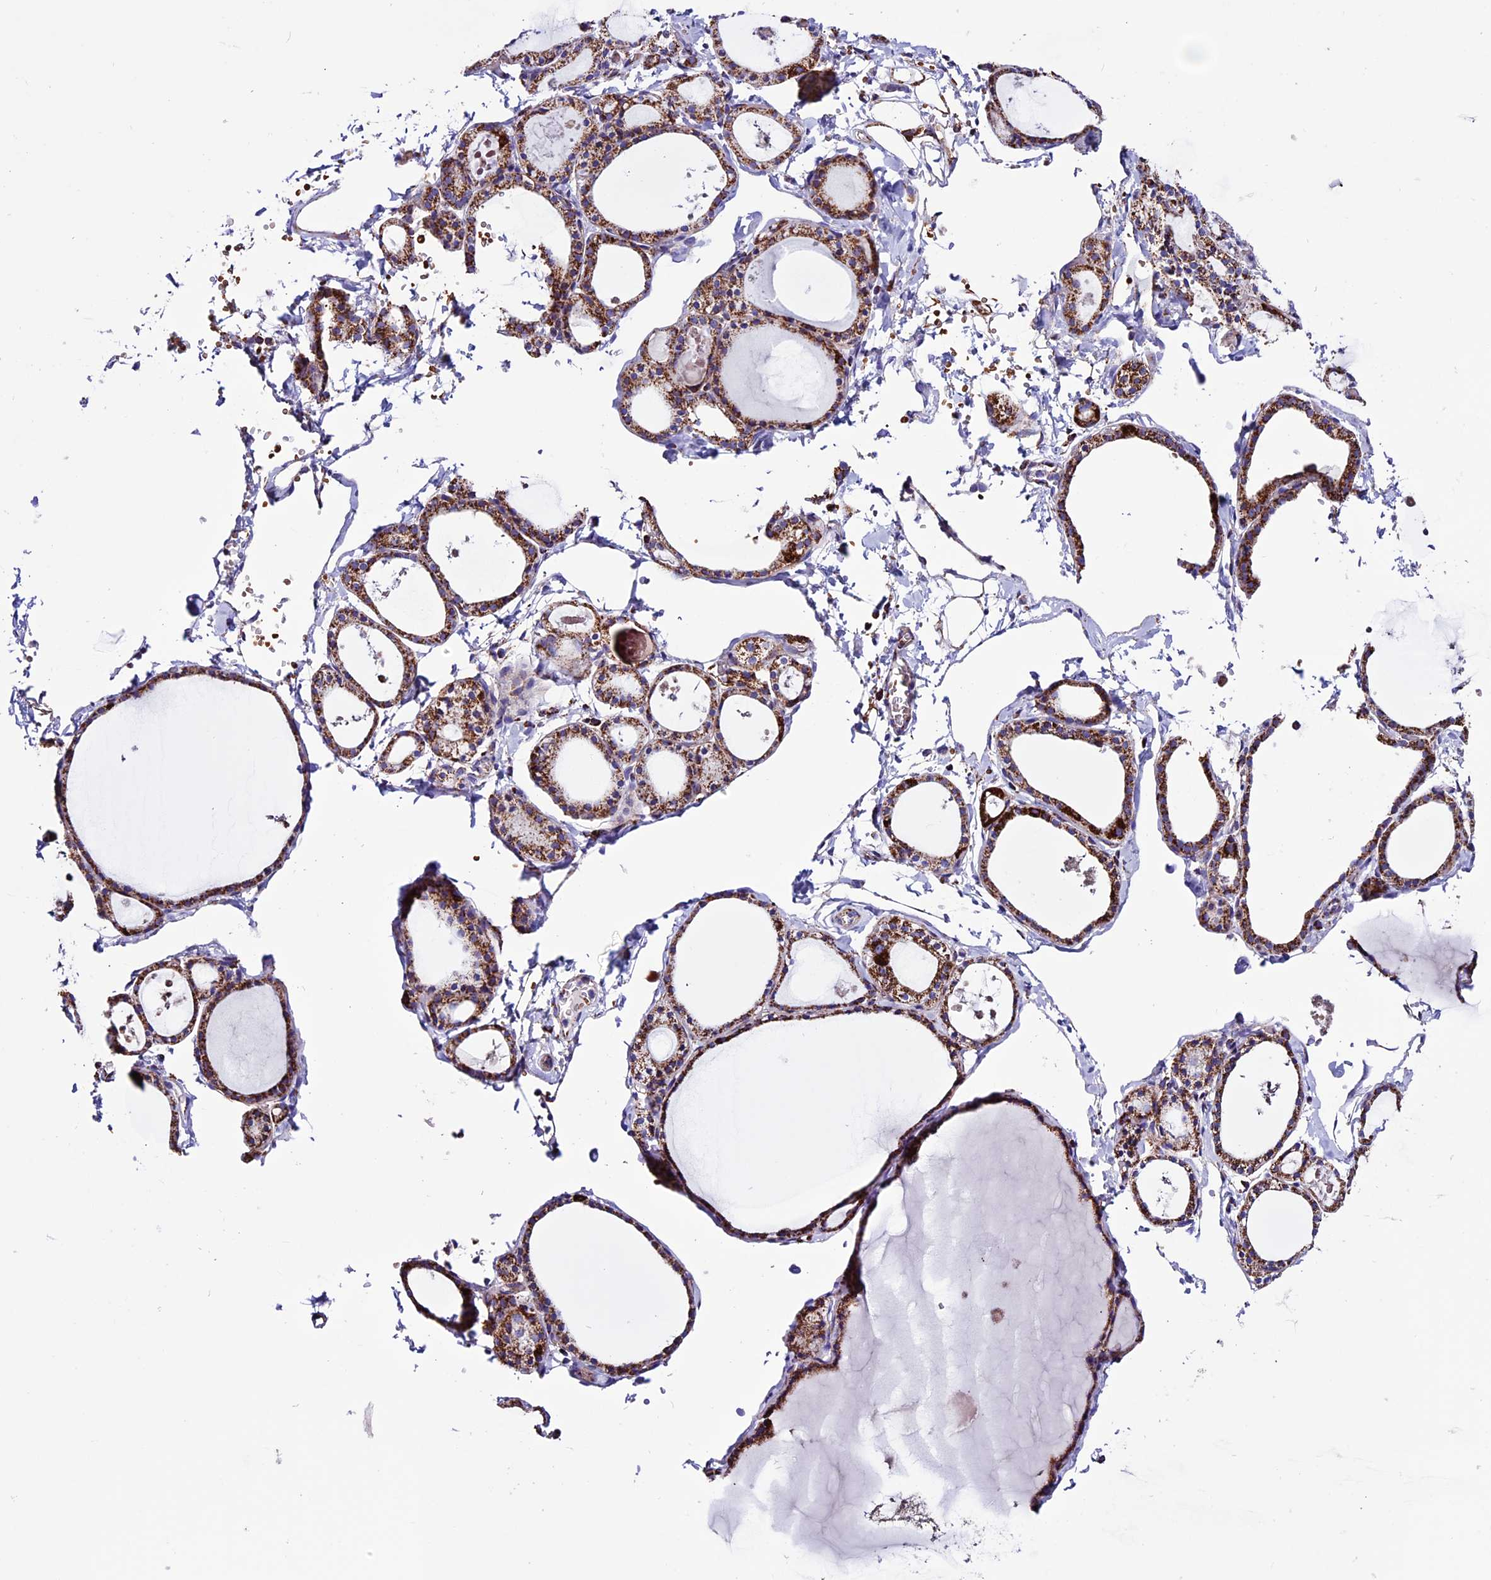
{"staining": {"intensity": "strong", "quantity": ">75%", "location": "cytoplasmic/membranous"}, "tissue": "thyroid gland", "cell_type": "Glandular cells", "image_type": "normal", "snomed": [{"axis": "morphology", "description": "Normal tissue, NOS"}, {"axis": "topography", "description": "Thyroid gland"}], "caption": "Immunohistochemistry micrograph of benign human thyroid gland stained for a protein (brown), which displays high levels of strong cytoplasmic/membranous positivity in about >75% of glandular cells.", "gene": "CX3CL1", "patient": {"sex": "male", "age": 56}}